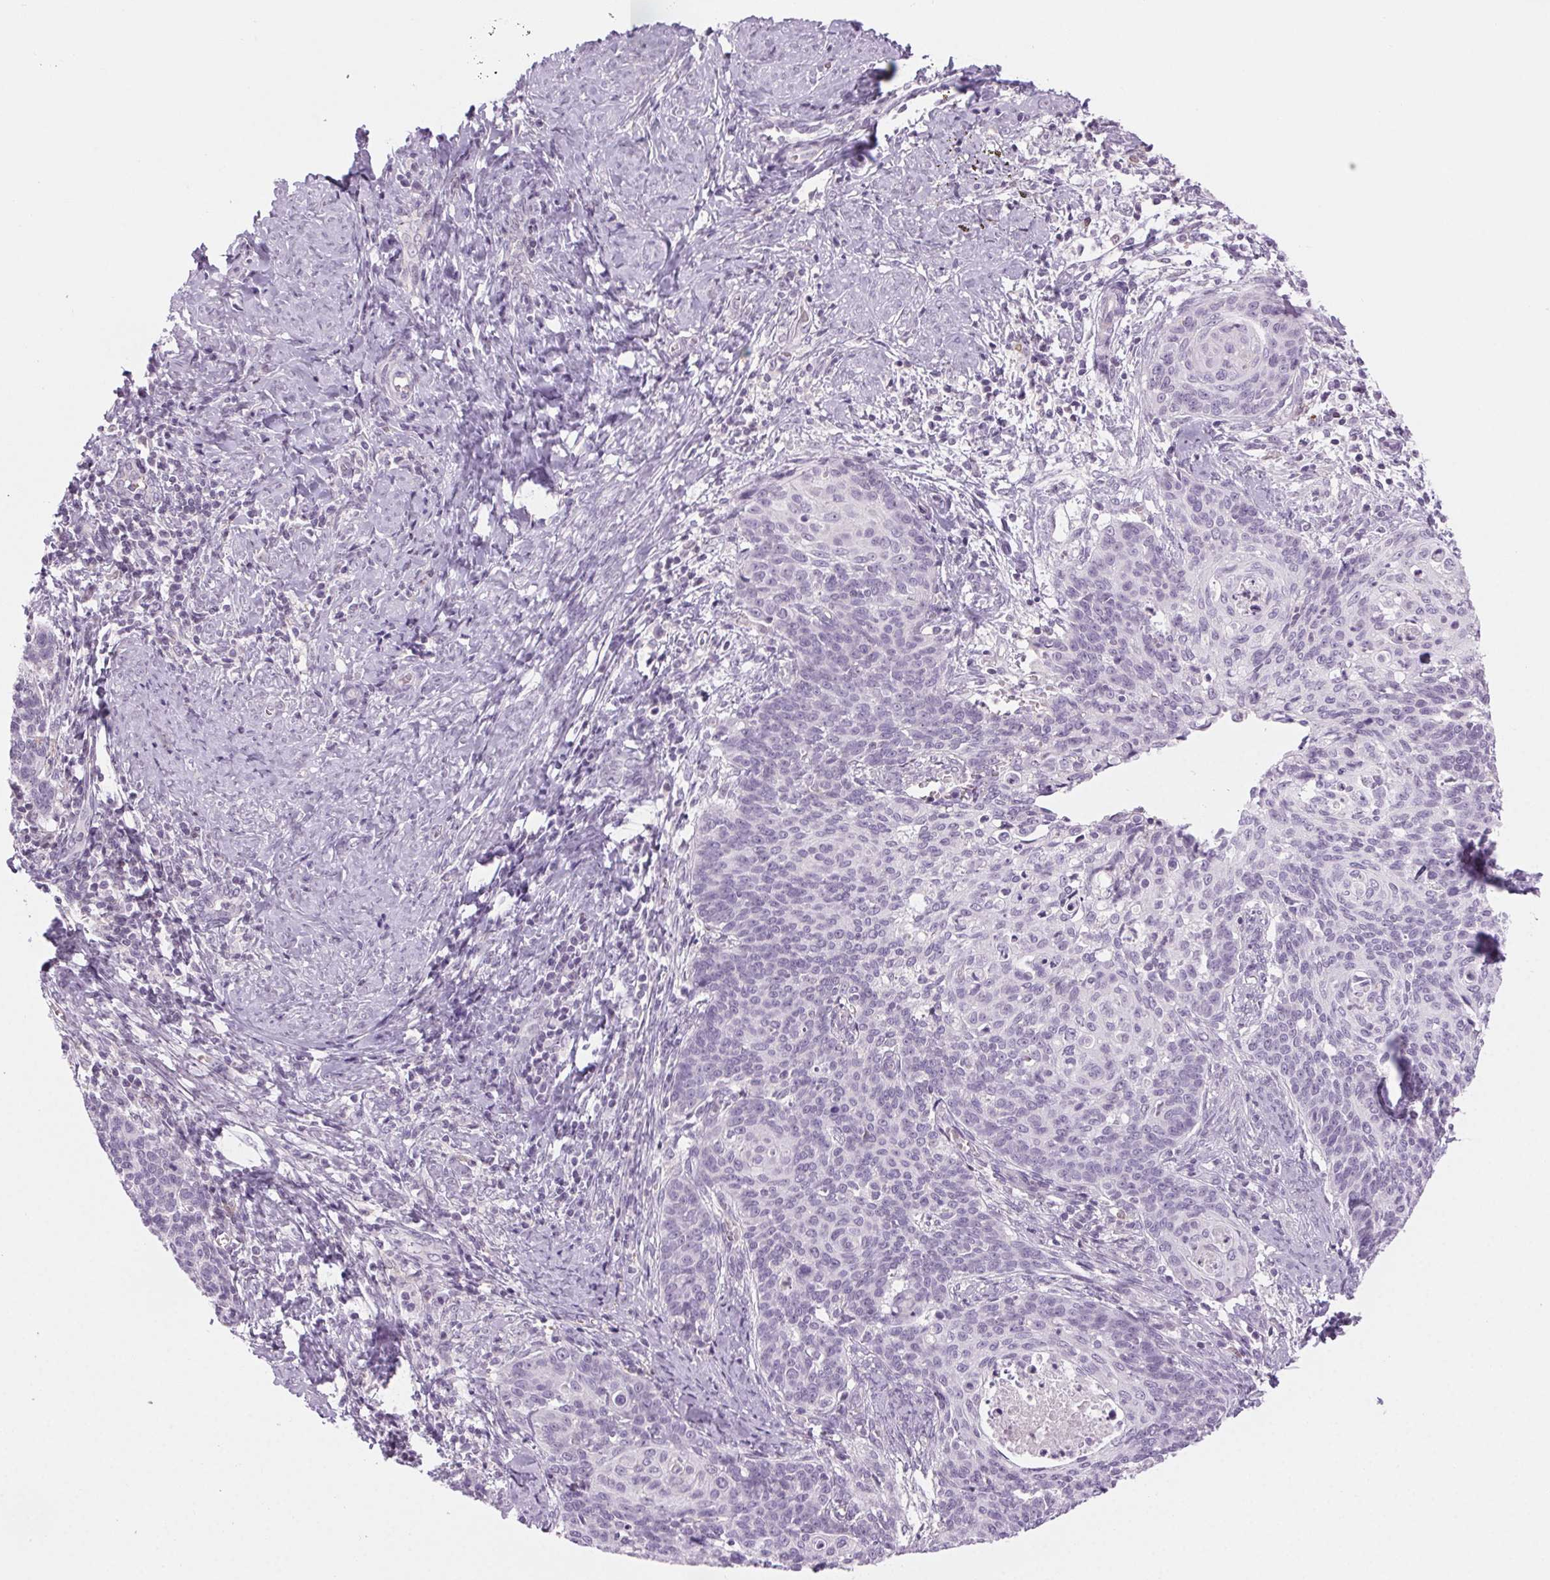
{"staining": {"intensity": "negative", "quantity": "none", "location": "none"}, "tissue": "cervical cancer", "cell_type": "Tumor cells", "image_type": "cancer", "snomed": [{"axis": "morphology", "description": "Normal tissue, NOS"}, {"axis": "morphology", "description": "Squamous cell carcinoma, NOS"}, {"axis": "topography", "description": "Cervix"}], "caption": "Immunohistochemistry photomicrograph of neoplastic tissue: cervical squamous cell carcinoma stained with DAB (3,3'-diaminobenzidine) shows no significant protein expression in tumor cells. (Stains: DAB (3,3'-diaminobenzidine) immunohistochemistry with hematoxylin counter stain, Microscopy: brightfield microscopy at high magnification).", "gene": "SLC6A19", "patient": {"sex": "female", "age": 39}}